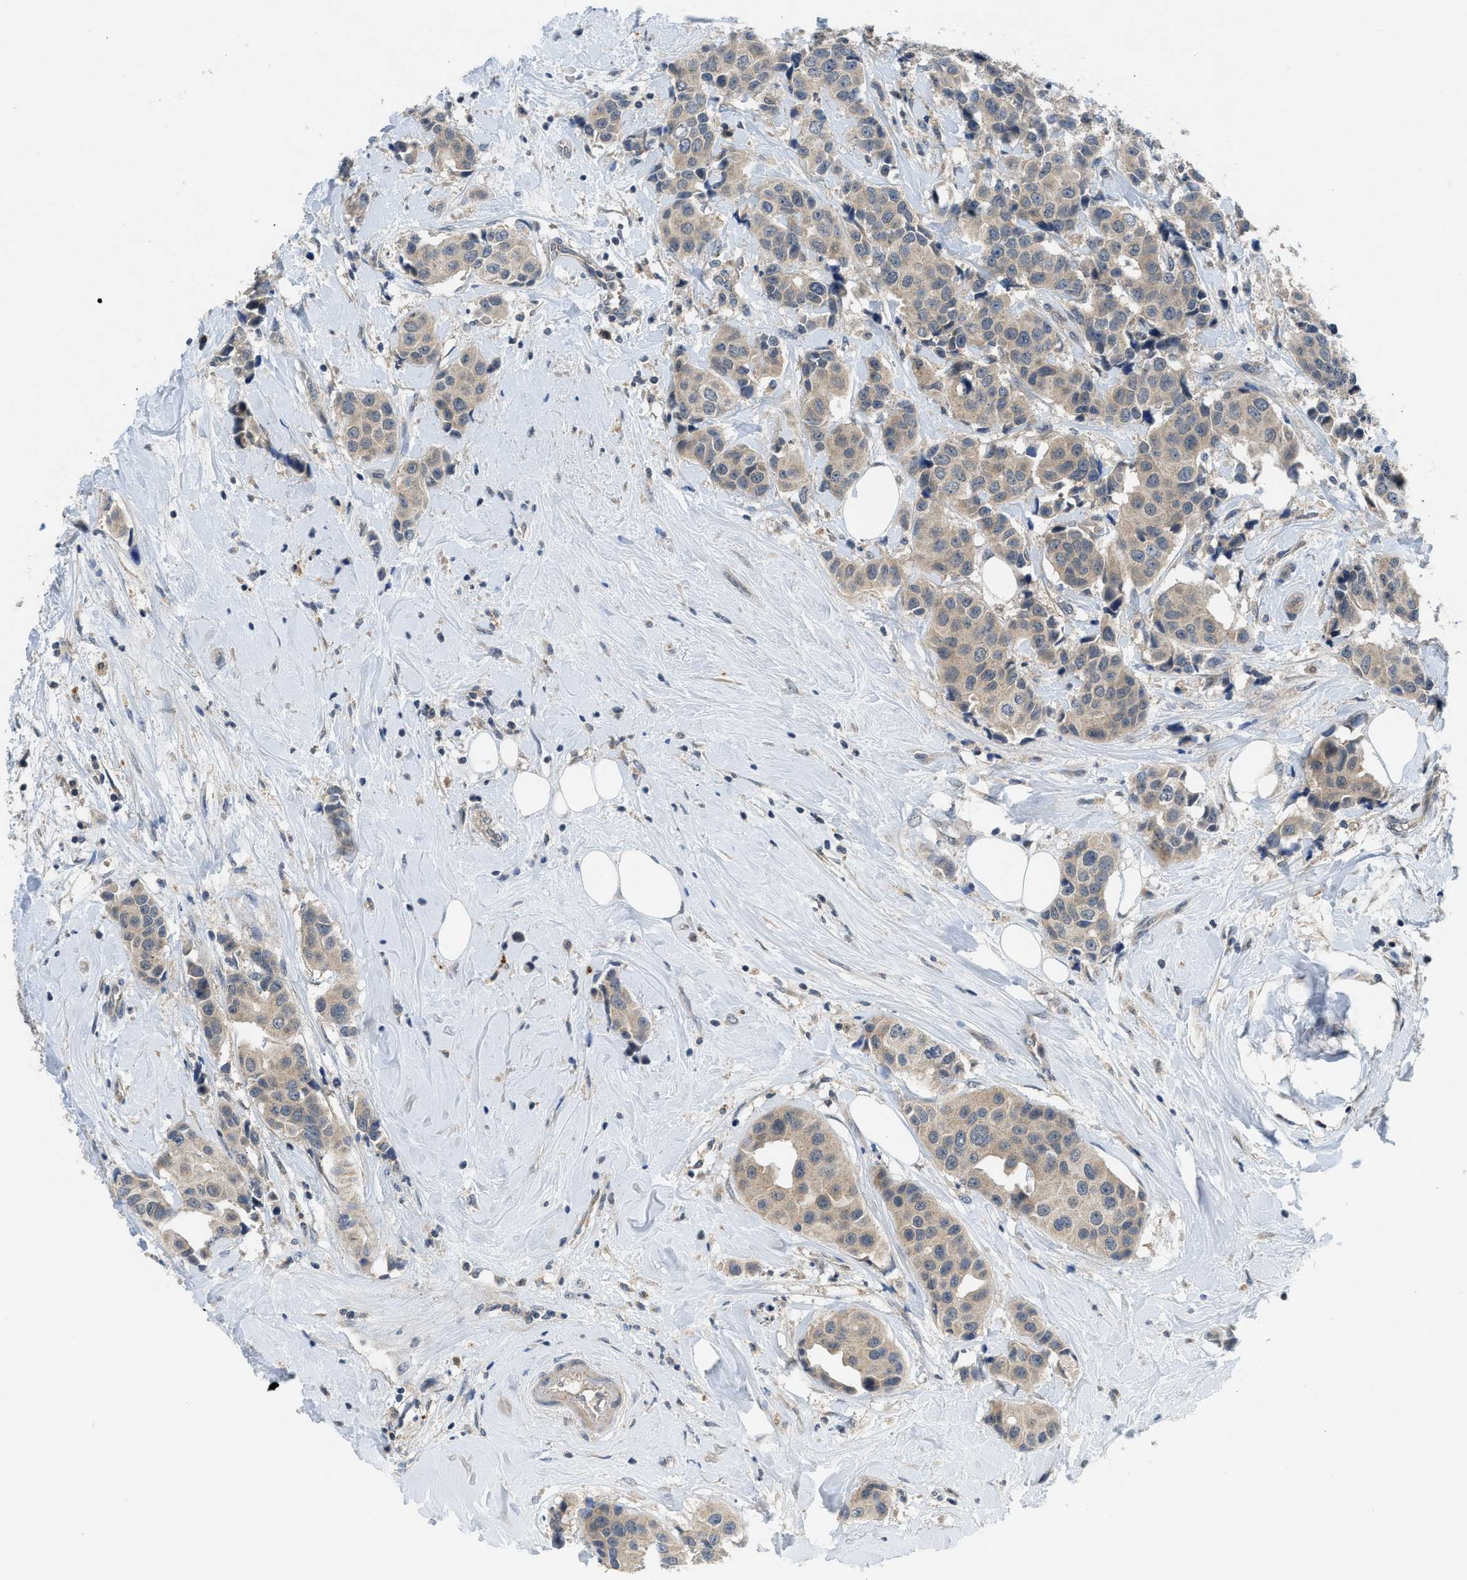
{"staining": {"intensity": "weak", "quantity": ">75%", "location": "cytoplasmic/membranous"}, "tissue": "breast cancer", "cell_type": "Tumor cells", "image_type": "cancer", "snomed": [{"axis": "morphology", "description": "Normal tissue, NOS"}, {"axis": "morphology", "description": "Duct carcinoma"}, {"axis": "topography", "description": "Breast"}], "caption": "Immunohistochemistry staining of breast invasive ductal carcinoma, which displays low levels of weak cytoplasmic/membranous positivity in about >75% of tumor cells indicating weak cytoplasmic/membranous protein expression. The staining was performed using DAB (3,3'-diaminobenzidine) (brown) for protein detection and nuclei were counterstained in hematoxylin (blue).", "gene": "PDE7A", "patient": {"sex": "female", "age": 39}}